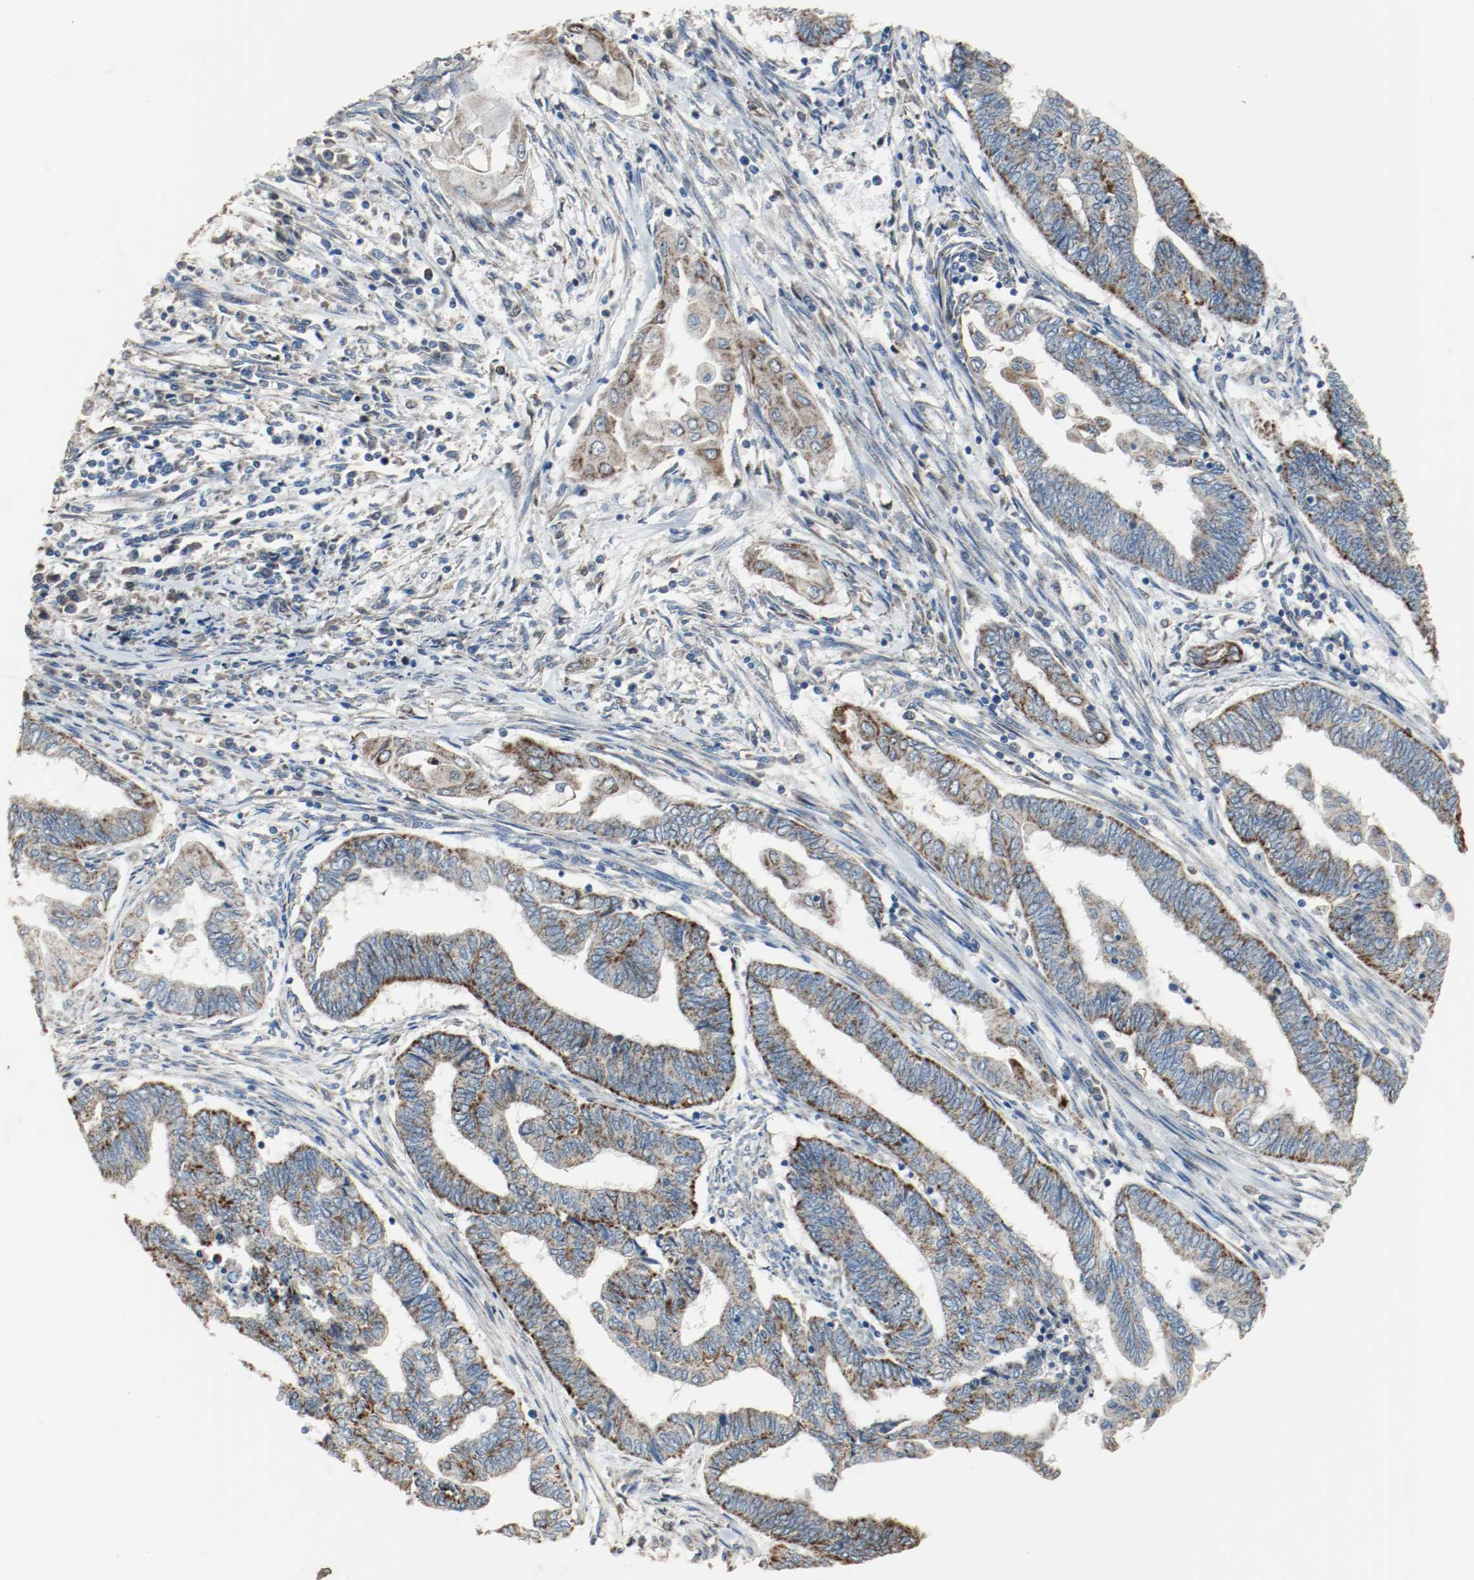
{"staining": {"intensity": "strong", "quantity": ">75%", "location": "cytoplasmic/membranous"}, "tissue": "endometrial cancer", "cell_type": "Tumor cells", "image_type": "cancer", "snomed": [{"axis": "morphology", "description": "Adenocarcinoma, NOS"}, {"axis": "topography", "description": "Uterus"}, {"axis": "topography", "description": "Endometrium"}], "caption": "Adenocarcinoma (endometrial) stained with a protein marker shows strong staining in tumor cells.", "gene": "ALDH4A1", "patient": {"sex": "female", "age": 70}}